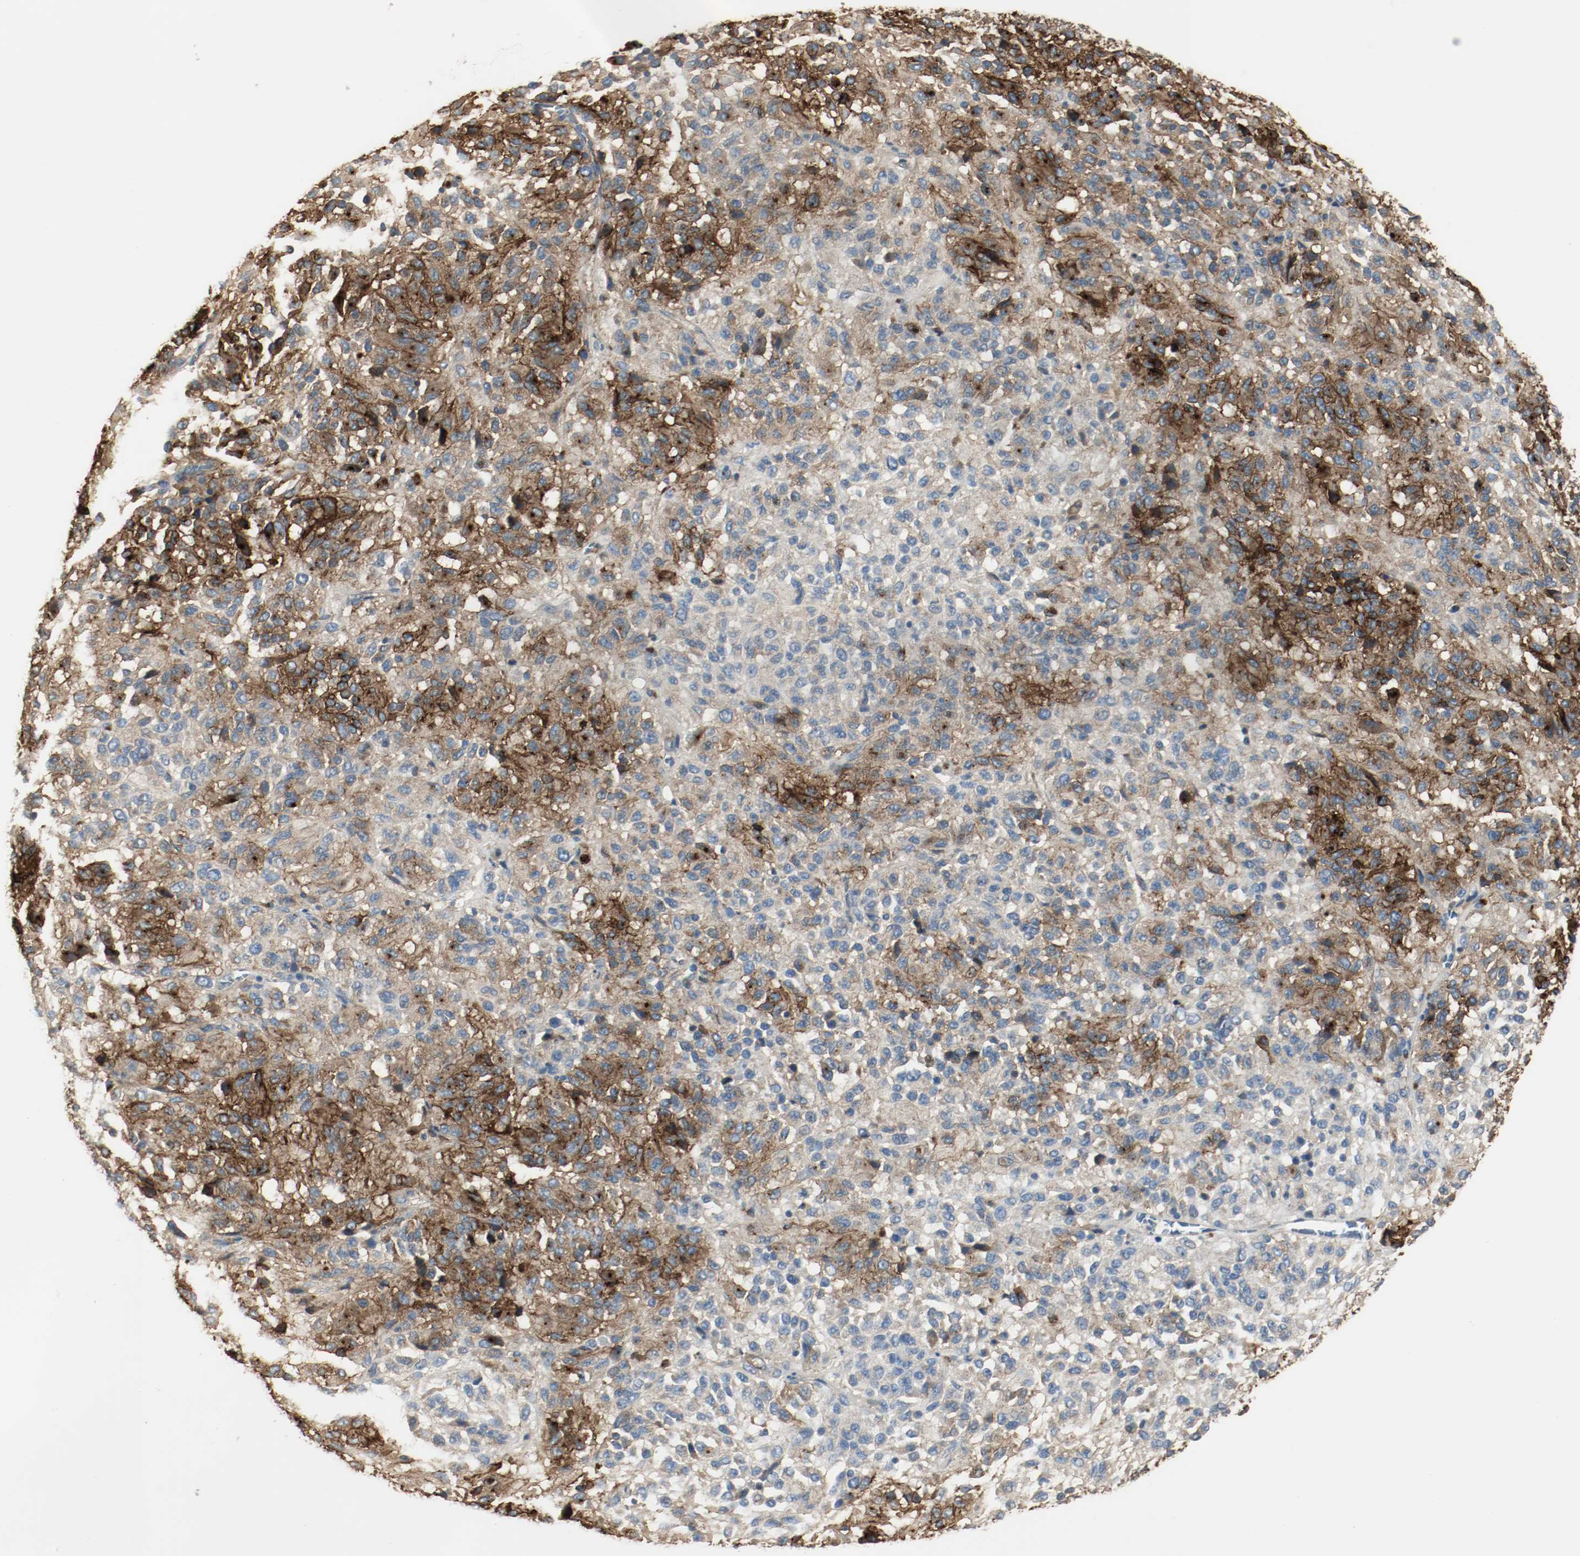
{"staining": {"intensity": "strong", "quantity": ">75%", "location": "cytoplasmic/membranous"}, "tissue": "melanoma", "cell_type": "Tumor cells", "image_type": "cancer", "snomed": [{"axis": "morphology", "description": "Malignant melanoma, Metastatic site"}, {"axis": "topography", "description": "Lung"}], "caption": "Strong cytoplasmic/membranous staining is identified in about >75% of tumor cells in melanoma. (brown staining indicates protein expression, while blue staining denotes nuclei).", "gene": "MELTF", "patient": {"sex": "male", "age": 64}}